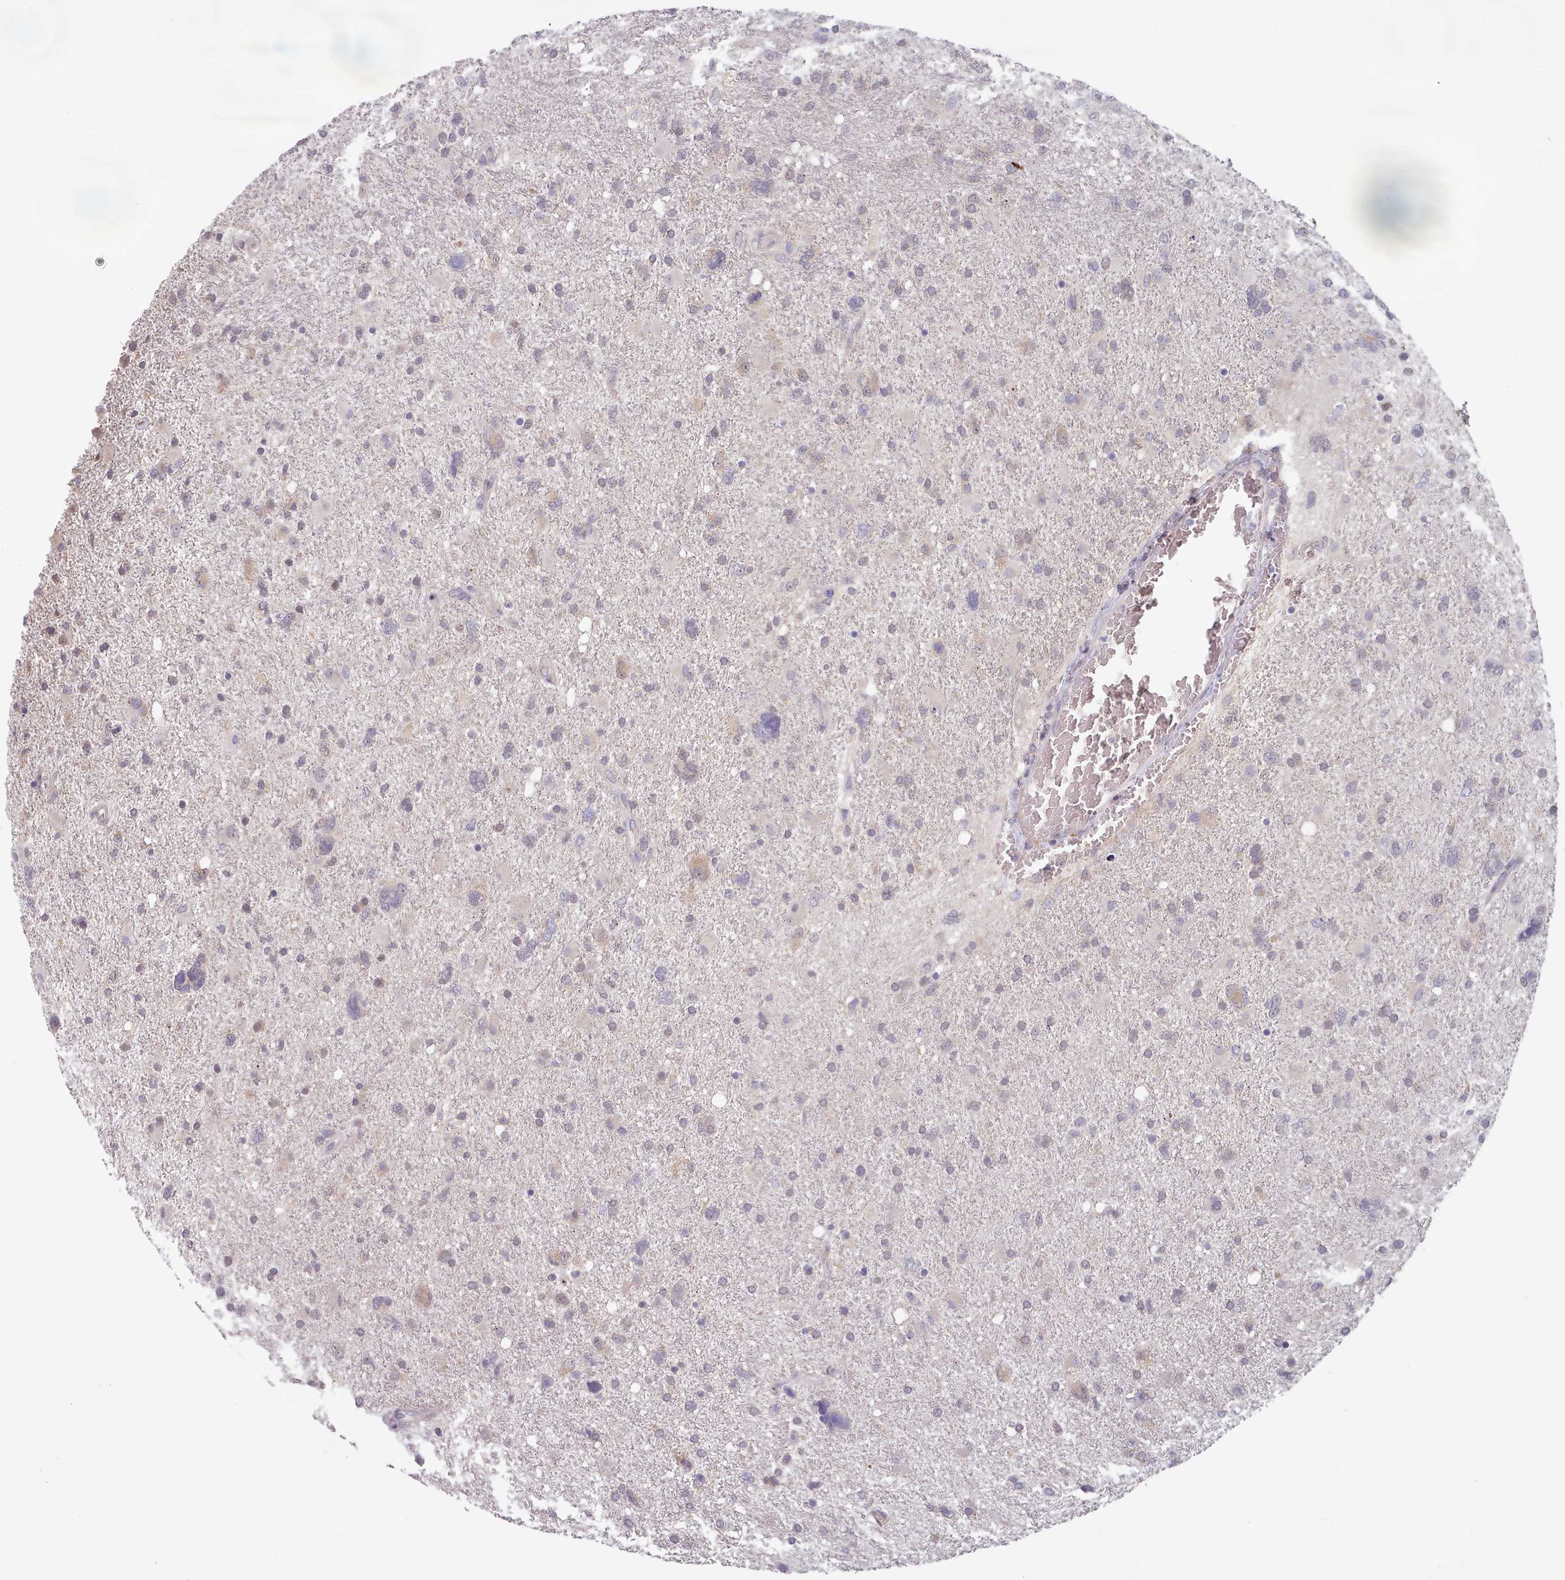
{"staining": {"intensity": "negative", "quantity": "none", "location": "none"}, "tissue": "glioma", "cell_type": "Tumor cells", "image_type": "cancer", "snomed": [{"axis": "morphology", "description": "Glioma, malignant, High grade"}, {"axis": "topography", "description": "Brain"}], "caption": "Glioma was stained to show a protein in brown. There is no significant staining in tumor cells.", "gene": "CLNS1A", "patient": {"sex": "male", "age": 61}}